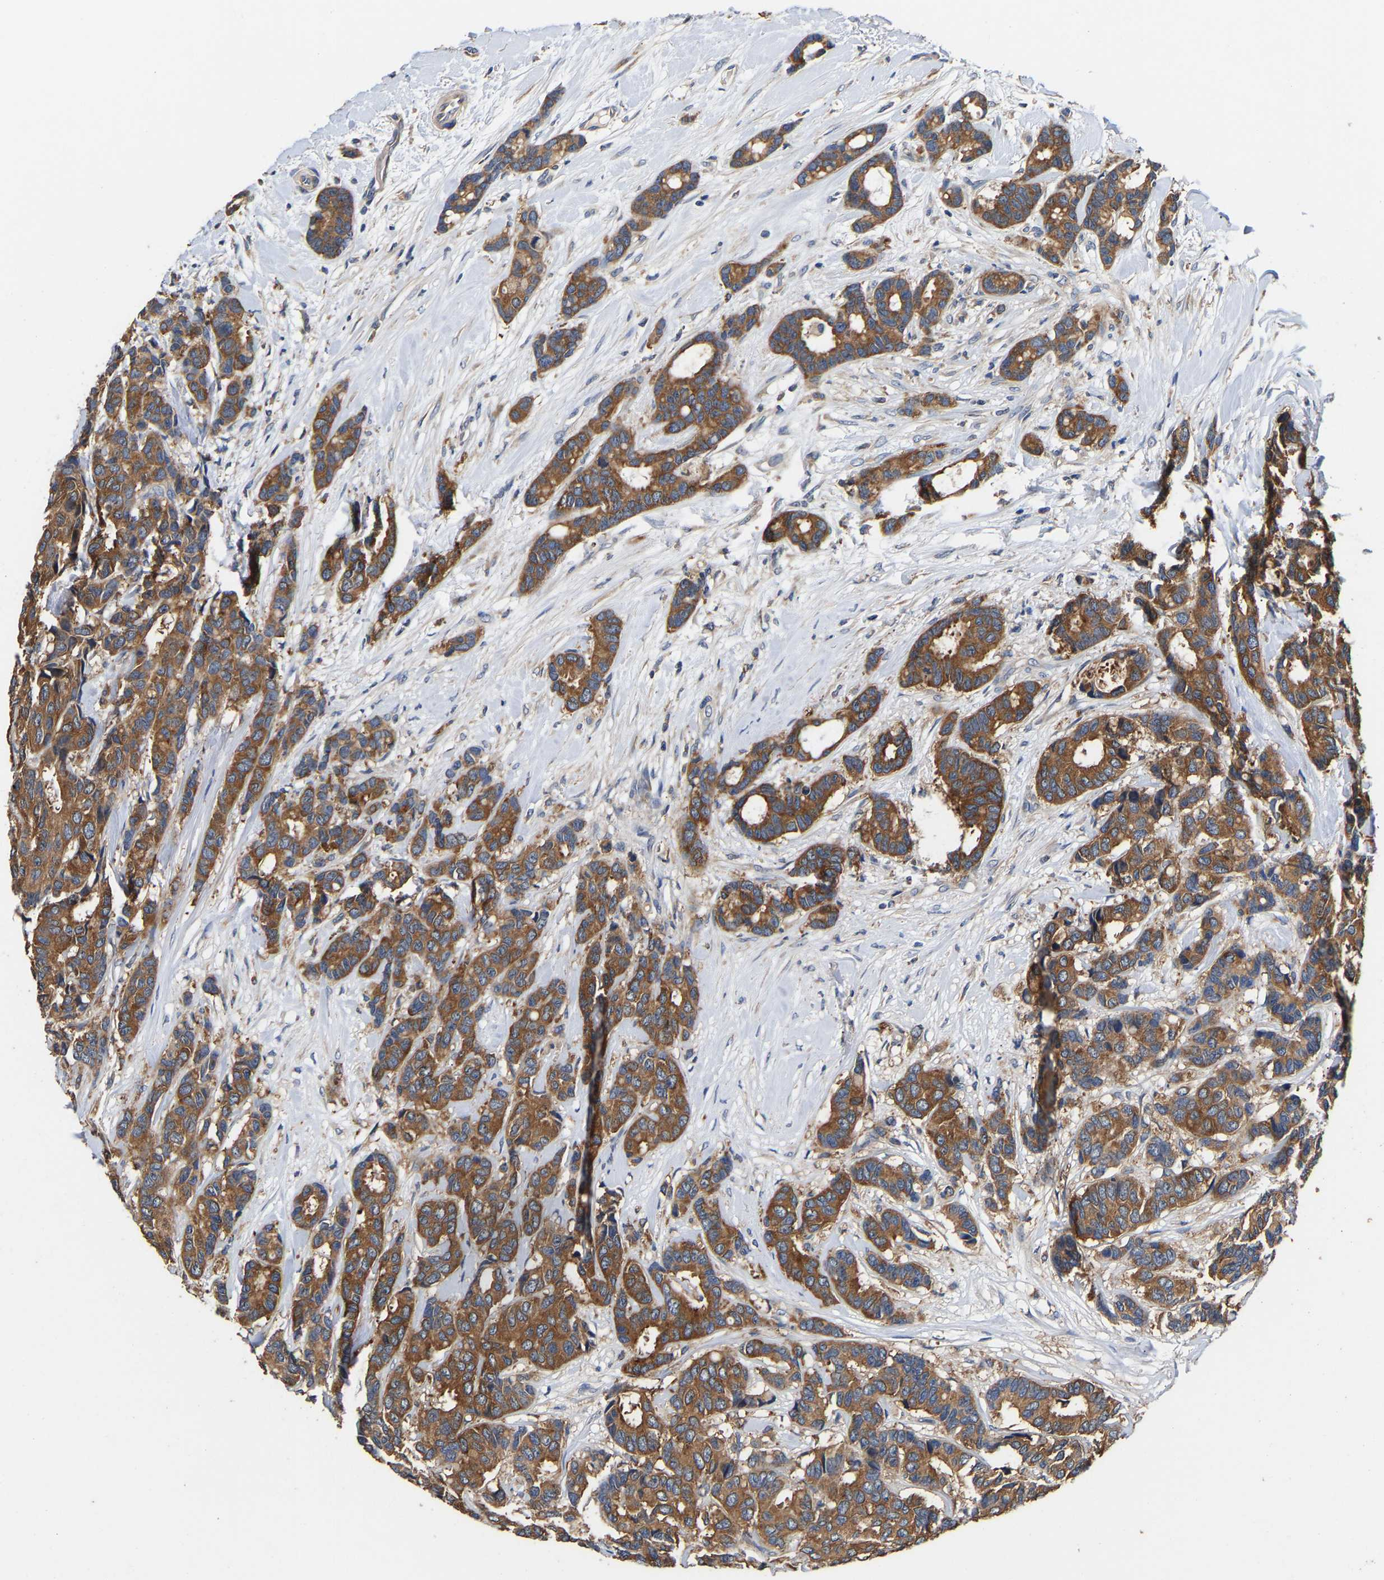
{"staining": {"intensity": "moderate", "quantity": ">75%", "location": "cytoplasmic/membranous"}, "tissue": "breast cancer", "cell_type": "Tumor cells", "image_type": "cancer", "snomed": [{"axis": "morphology", "description": "Duct carcinoma"}, {"axis": "topography", "description": "Breast"}], "caption": "An image of human breast cancer (infiltrating ductal carcinoma) stained for a protein shows moderate cytoplasmic/membranous brown staining in tumor cells. The protein of interest is stained brown, and the nuclei are stained in blue (DAB IHC with brightfield microscopy, high magnification).", "gene": "LRBA", "patient": {"sex": "female", "age": 87}}